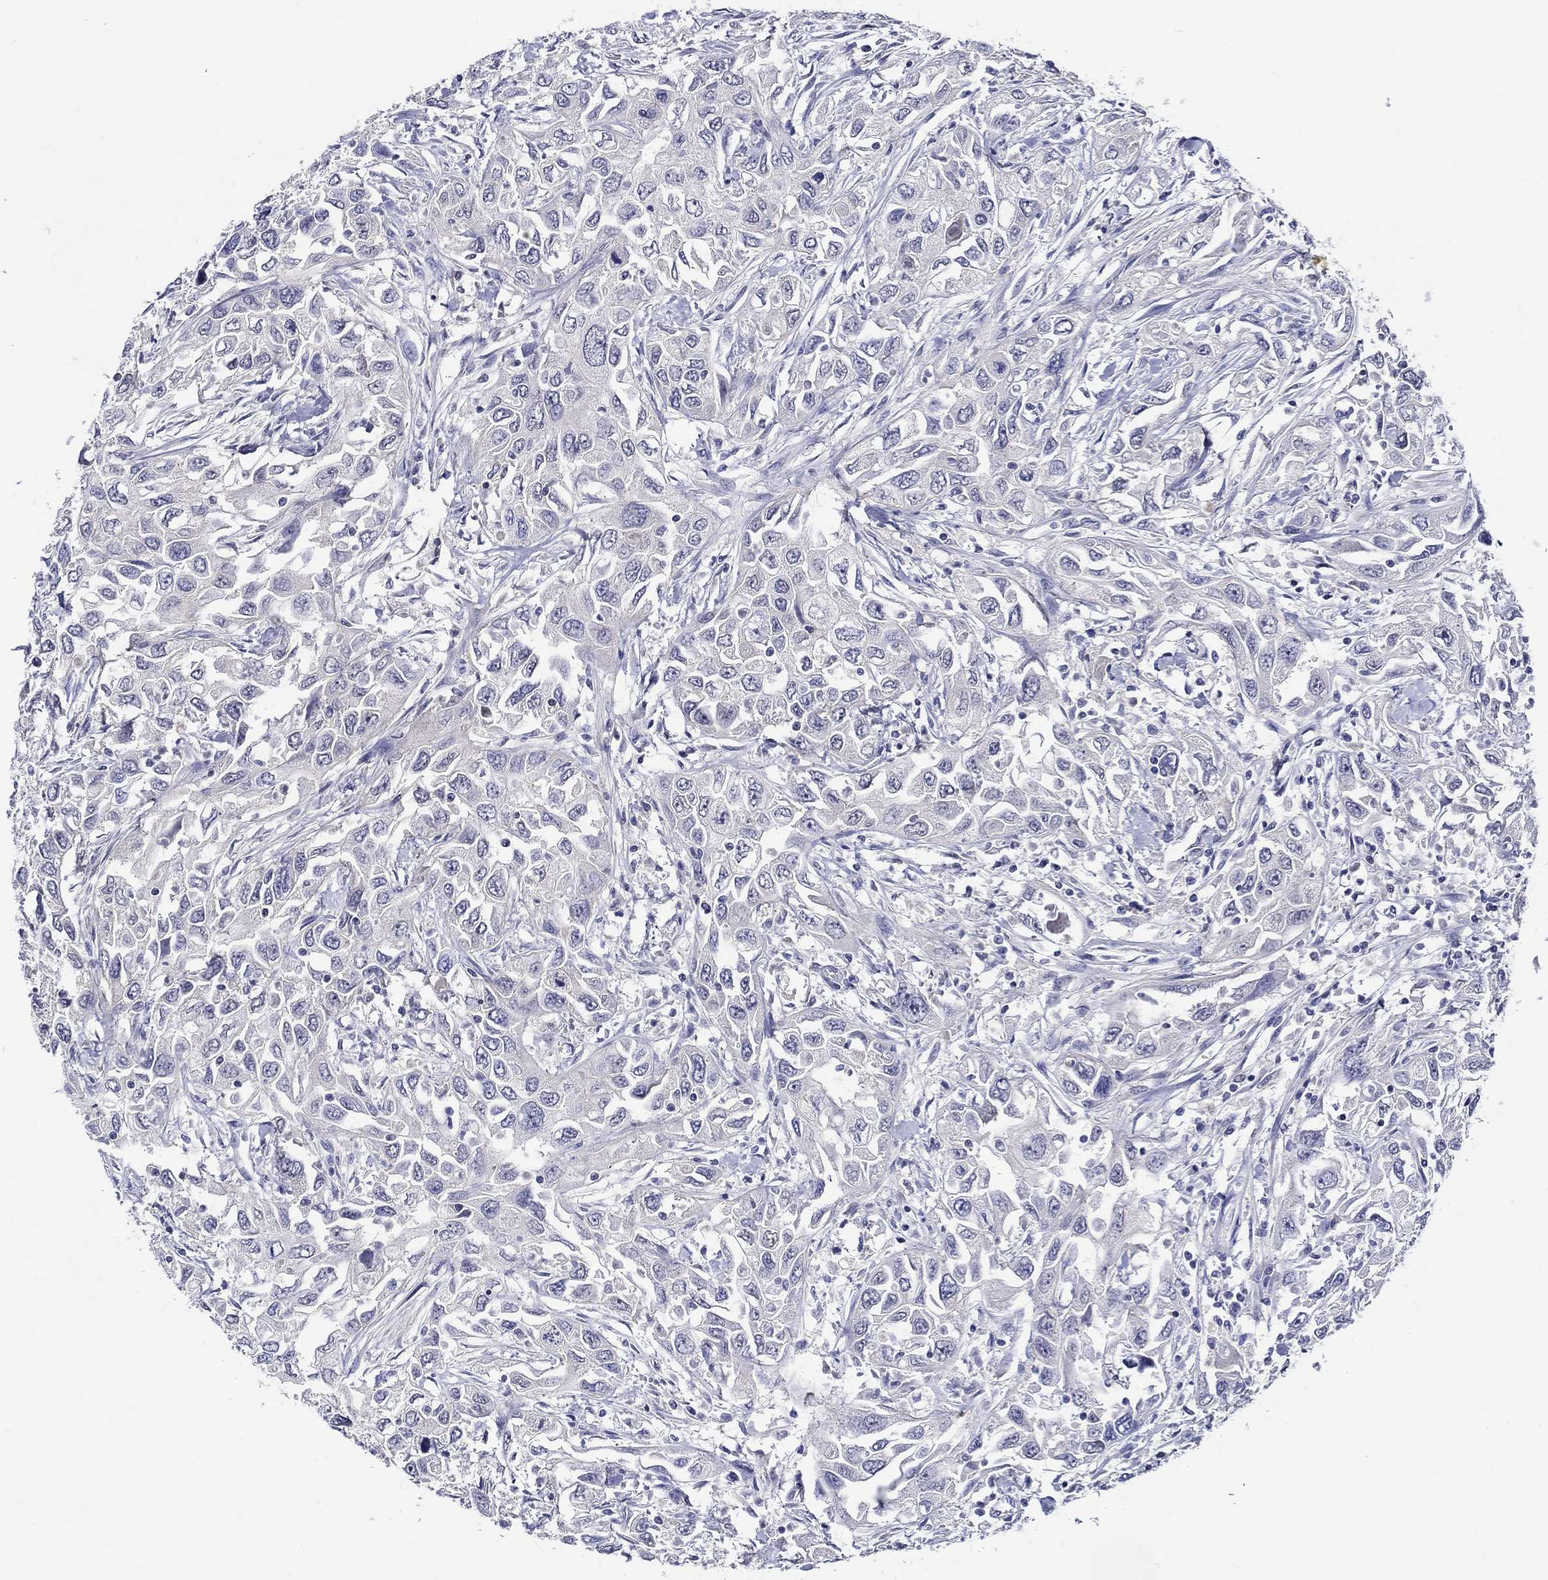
{"staining": {"intensity": "negative", "quantity": "none", "location": "none"}, "tissue": "urothelial cancer", "cell_type": "Tumor cells", "image_type": "cancer", "snomed": [{"axis": "morphology", "description": "Urothelial carcinoma, High grade"}, {"axis": "topography", "description": "Urinary bladder"}], "caption": "Immunohistochemical staining of urothelial cancer shows no significant positivity in tumor cells.", "gene": "SLC30A3", "patient": {"sex": "male", "age": 76}}